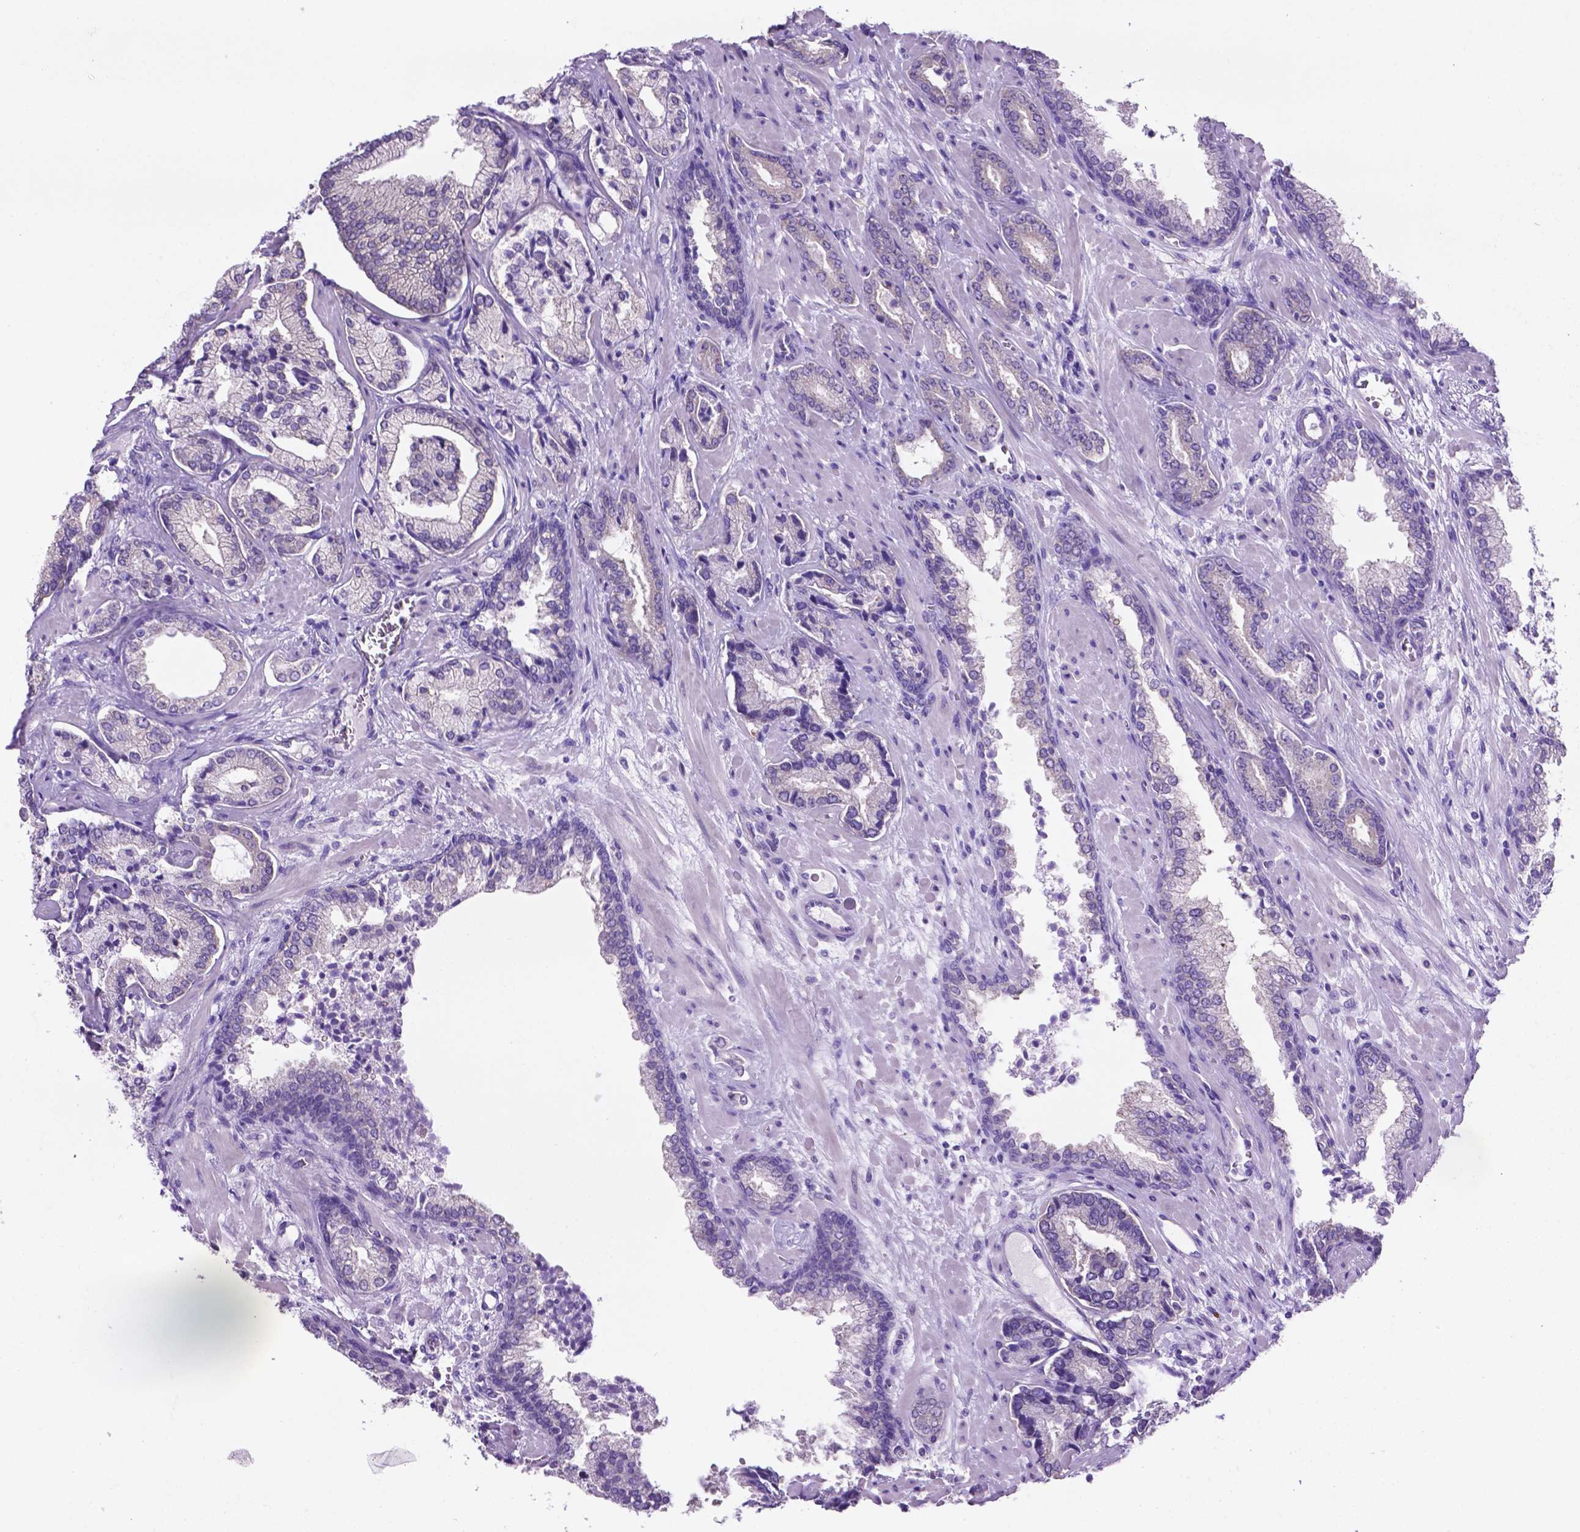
{"staining": {"intensity": "negative", "quantity": "none", "location": "none"}, "tissue": "prostate cancer", "cell_type": "Tumor cells", "image_type": "cancer", "snomed": [{"axis": "morphology", "description": "Adenocarcinoma, Low grade"}, {"axis": "topography", "description": "Prostate"}], "caption": "High power microscopy micrograph of an IHC image of adenocarcinoma (low-grade) (prostate), revealing no significant positivity in tumor cells.", "gene": "SPDYA", "patient": {"sex": "male", "age": 61}}